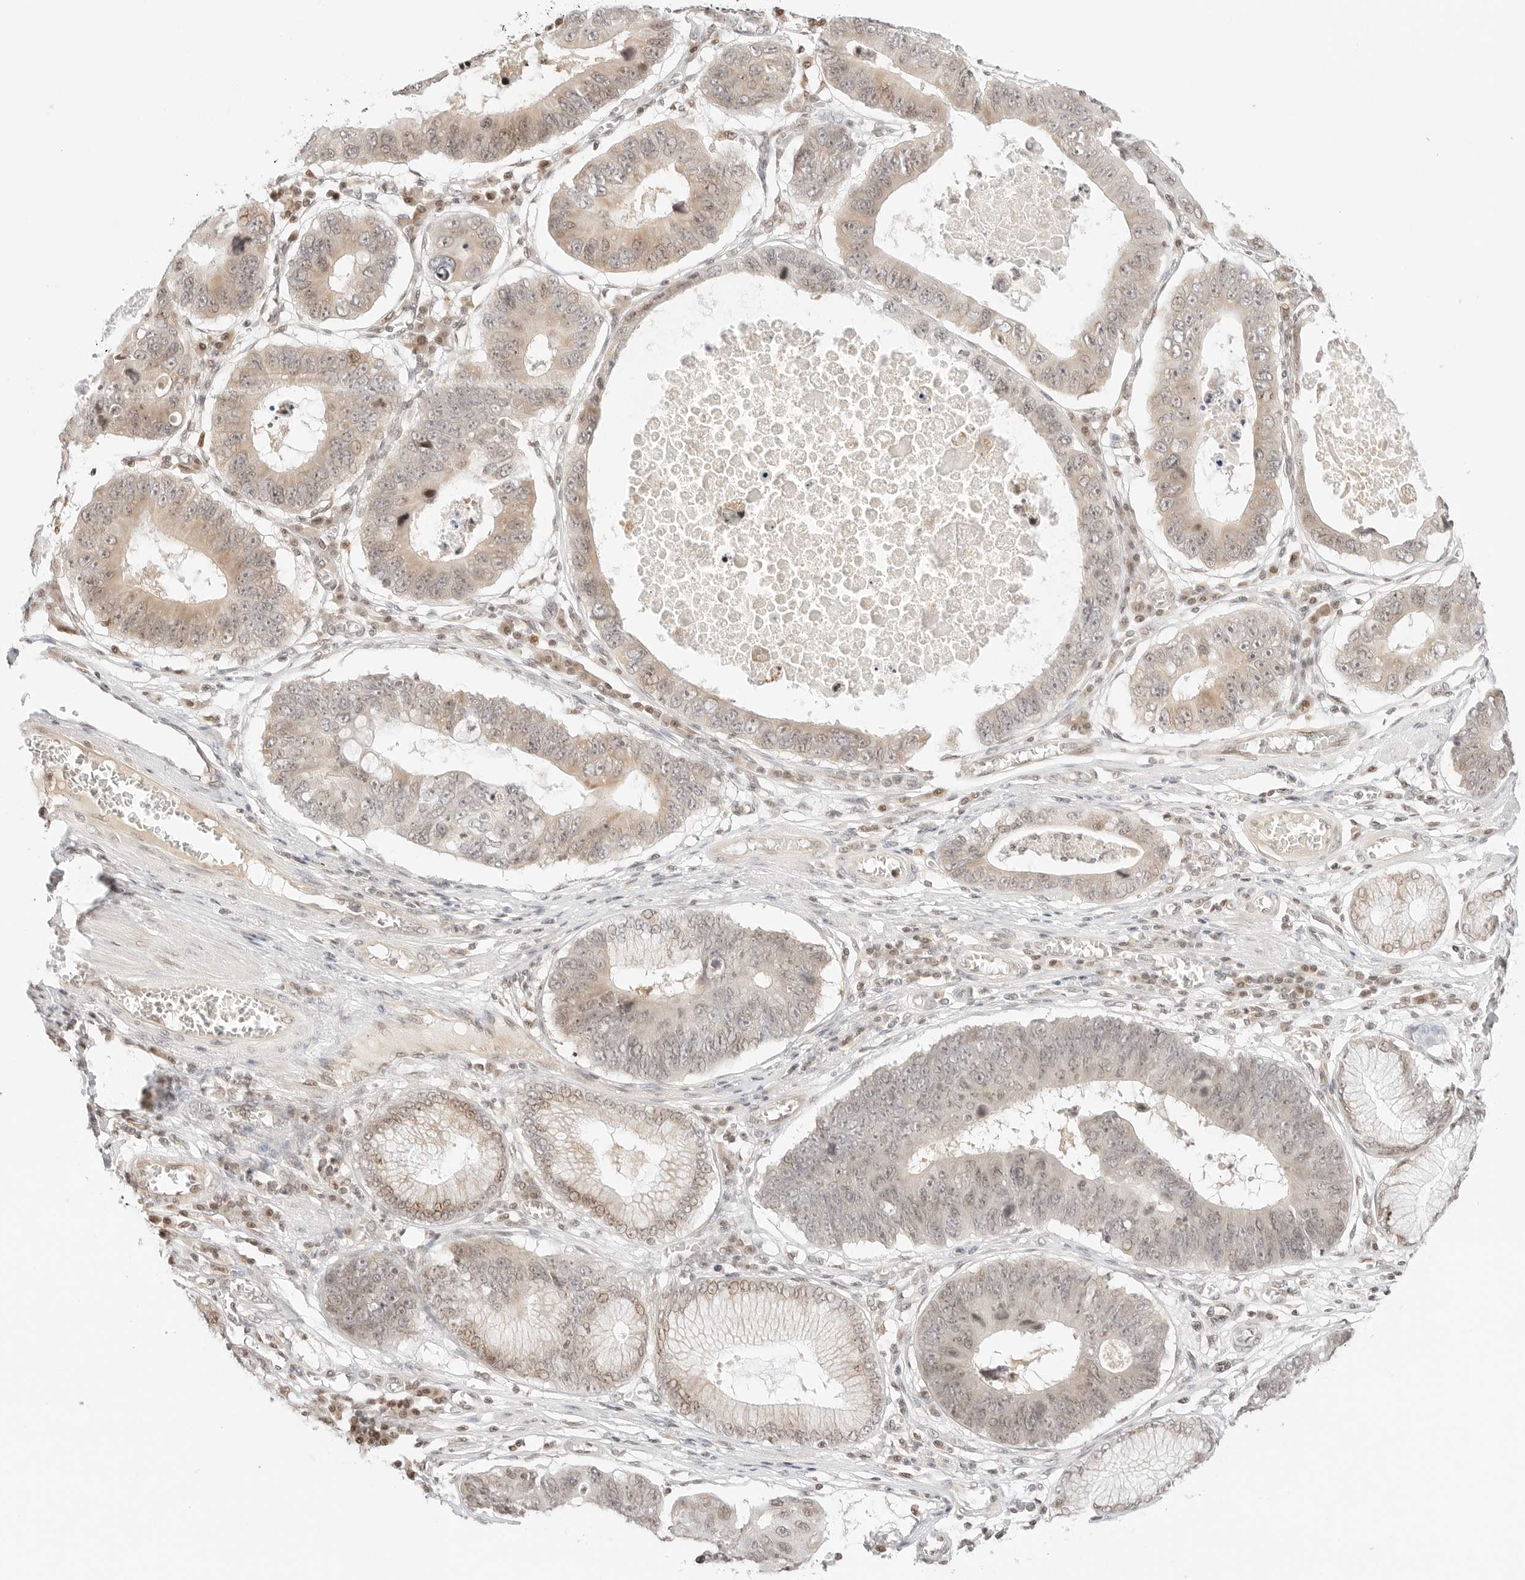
{"staining": {"intensity": "weak", "quantity": "25%-75%", "location": "cytoplasmic/membranous,nuclear"}, "tissue": "stomach cancer", "cell_type": "Tumor cells", "image_type": "cancer", "snomed": [{"axis": "morphology", "description": "Adenocarcinoma, NOS"}, {"axis": "topography", "description": "Stomach"}], "caption": "This histopathology image exhibits stomach cancer stained with immunohistochemistry to label a protein in brown. The cytoplasmic/membranous and nuclear of tumor cells show weak positivity for the protein. Nuclei are counter-stained blue.", "gene": "RPS6KL1", "patient": {"sex": "male", "age": 59}}